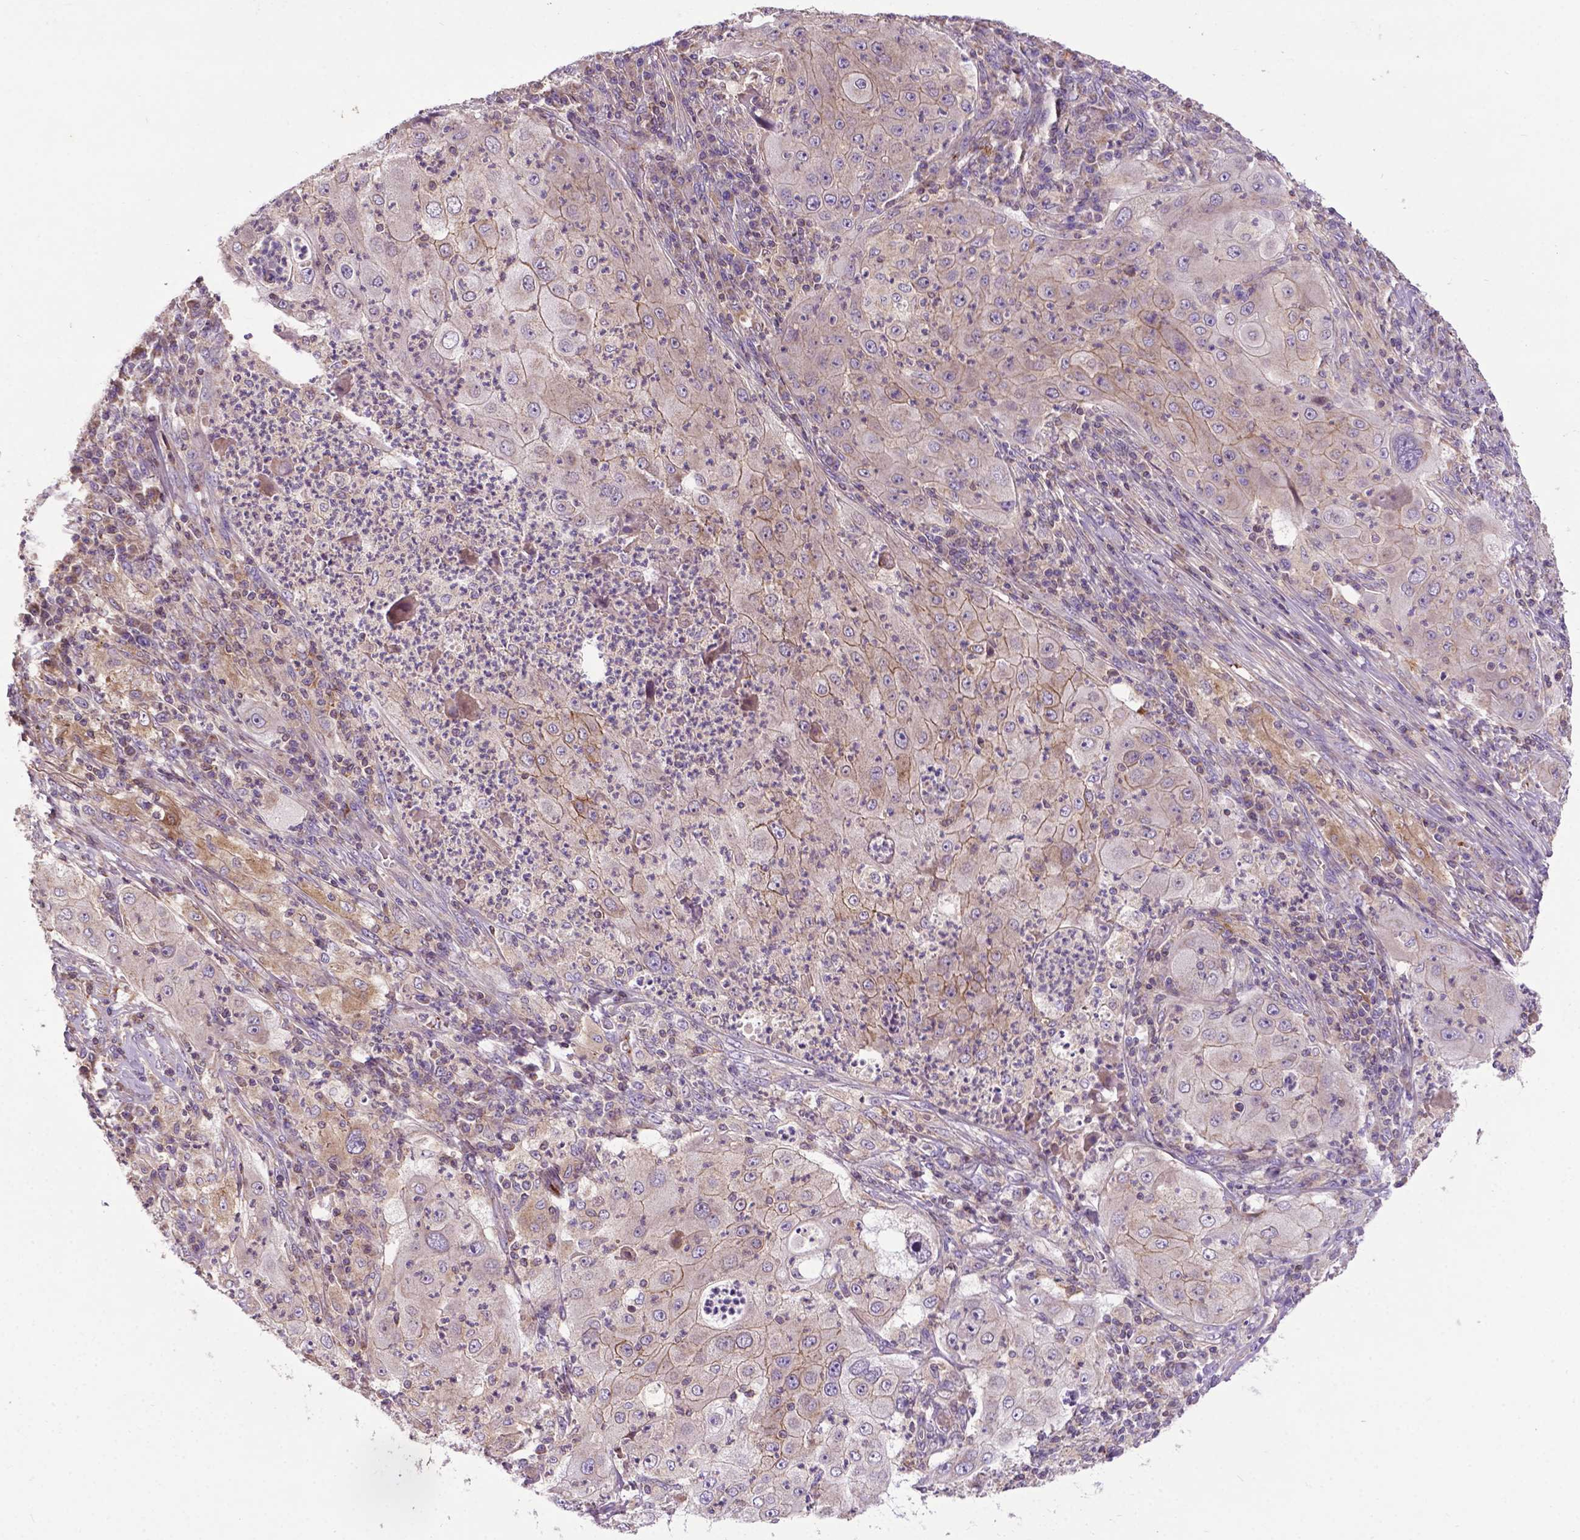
{"staining": {"intensity": "moderate", "quantity": "25%-75%", "location": "cytoplasmic/membranous"}, "tissue": "lung cancer", "cell_type": "Tumor cells", "image_type": "cancer", "snomed": [{"axis": "morphology", "description": "Squamous cell carcinoma, NOS"}, {"axis": "topography", "description": "Lung"}], "caption": "Lung squamous cell carcinoma stained with a protein marker demonstrates moderate staining in tumor cells.", "gene": "SPNS2", "patient": {"sex": "female", "age": 59}}